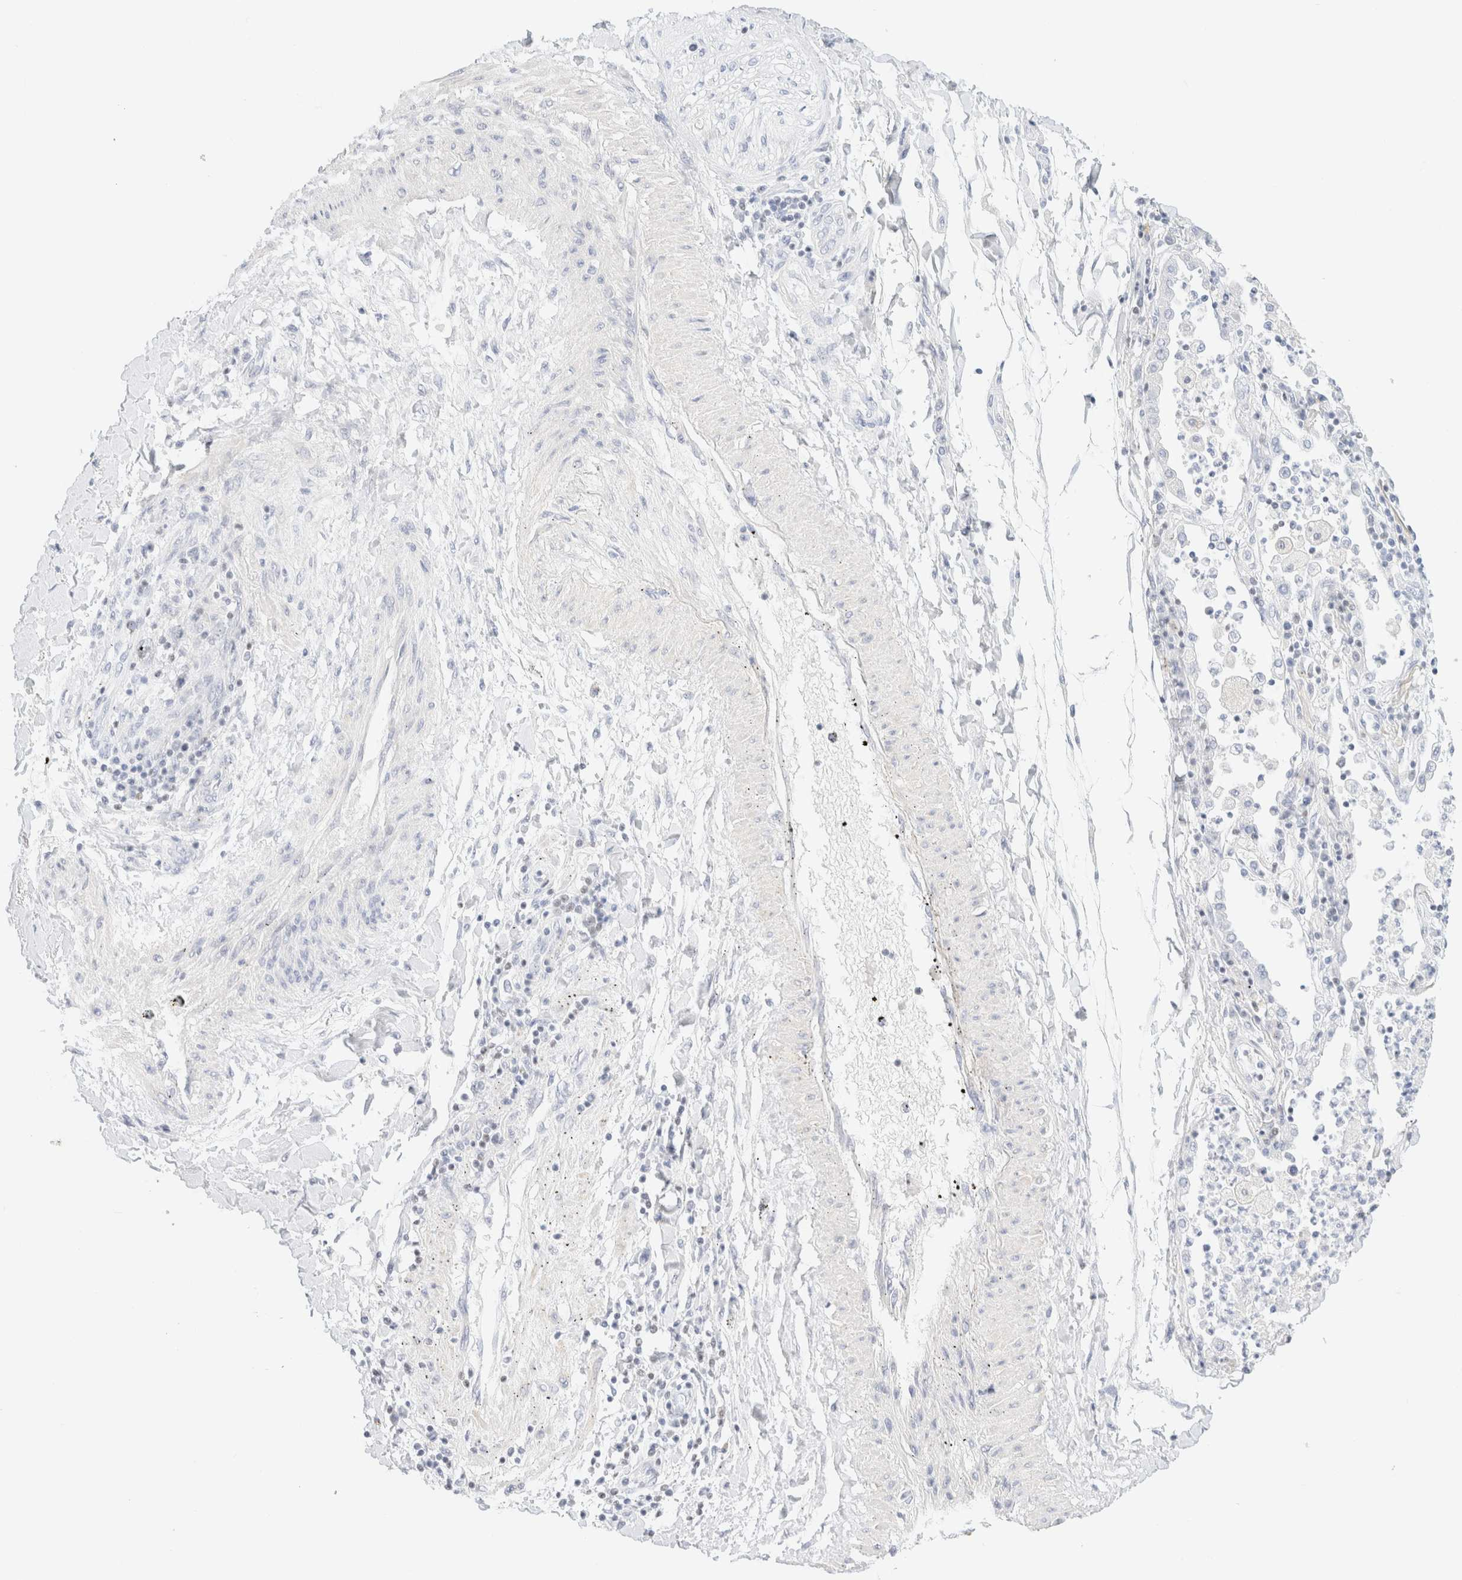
{"staining": {"intensity": "negative", "quantity": "none", "location": "none"}, "tissue": "lung cancer", "cell_type": "Tumor cells", "image_type": "cancer", "snomed": [{"axis": "morphology", "description": "Normal tissue, NOS"}, {"axis": "morphology", "description": "Squamous cell carcinoma, NOS"}, {"axis": "topography", "description": "Lymph node"}, {"axis": "topography", "description": "Cartilage tissue"}, {"axis": "topography", "description": "Bronchus"}, {"axis": "topography", "description": "Lung"}, {"axis": "topography", "description": "Peripheral nerve tissue"}], "caption": "This is an immunohistochemistry micrograph of human lung squamous cell carcinoma. There is no expression in tumor cells.", "gene": "IKZF3", "patient": {"sex": "female", "age": 49}}